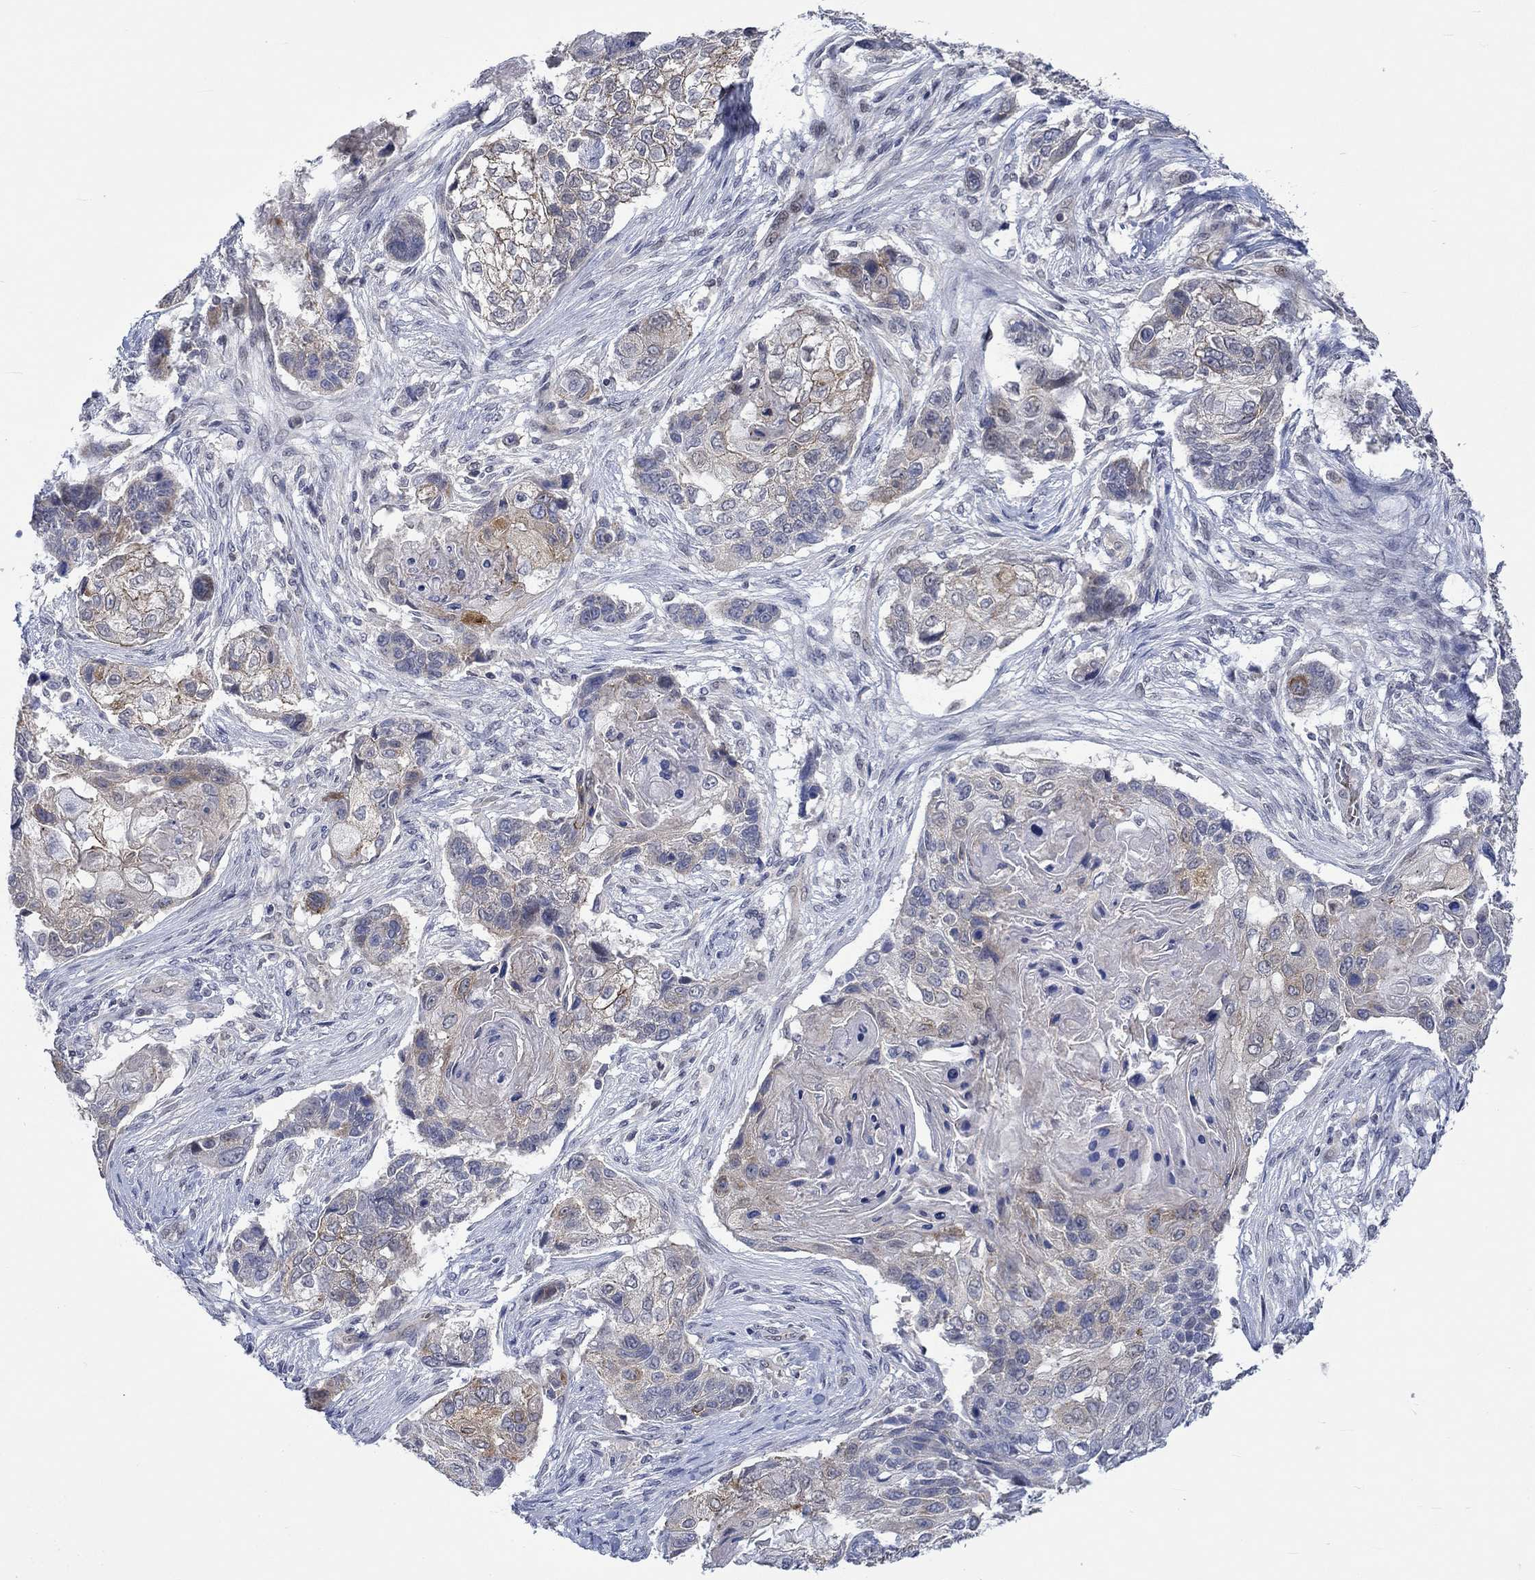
{"staining": {"intensity": "moderate", "quantity": "25%-75%", "location": "cytoplasmic/membranous"}, "tissue": "lung cancer", "cell_type": "Tumor cells", "image_type": "cancer", "snomed": [{"axis": "morphology", "description": "Normal tissue, NOS"}, {"axis": "morphology", "description": "Squamous cell carcinoma, NOS"}, {"axis": "topography", "description": "Bronchus"}, {"axis": "topography", "description": "Lung"}], "caption": "Lung cancer (squamous cell carcinoma) tissue displays moderate cytoplasmic/membranous positivity in about 25%-75% of tumor cells", "gene": "WASF1", "patient": {"sex": "male", "age": 69}}